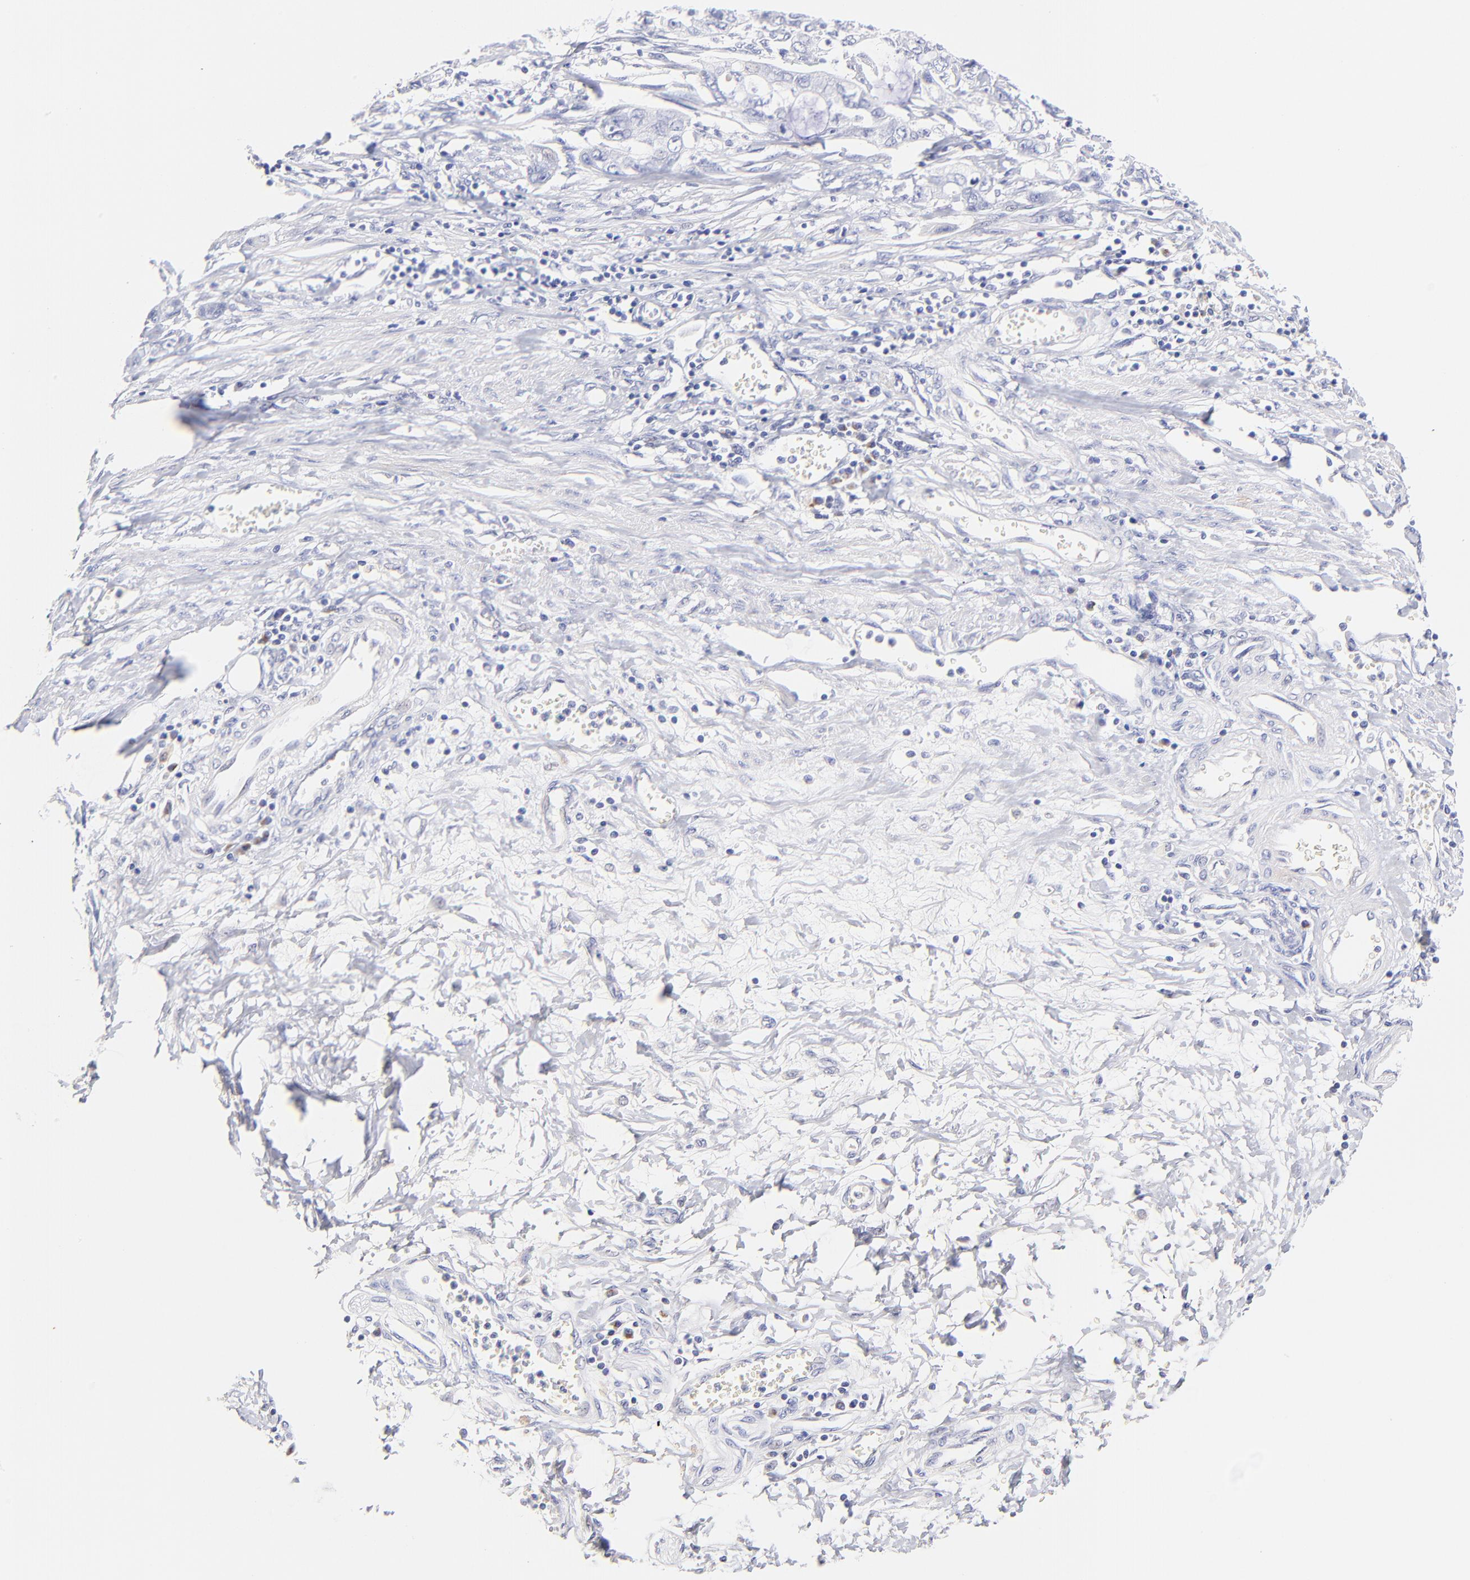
{"staining": {"intensity": "negative", "quantity": "none", "location": "none"}, "tissue": "stomach cancer", "cell_type": "Tumor cells", "image_type": "cancer", "snomed": [{"axis": "morphology", "description": "Adenocarcinoma, NOS"}, {"axis": "topography", "description": "Stomach, upper"}], "caption": "Protein analysis of adenocarcinoma (stomach) demonstrates no significant staining in tumor cells.", "gene": "ASB9", "patient": {"sex": "female", "age": 52}}